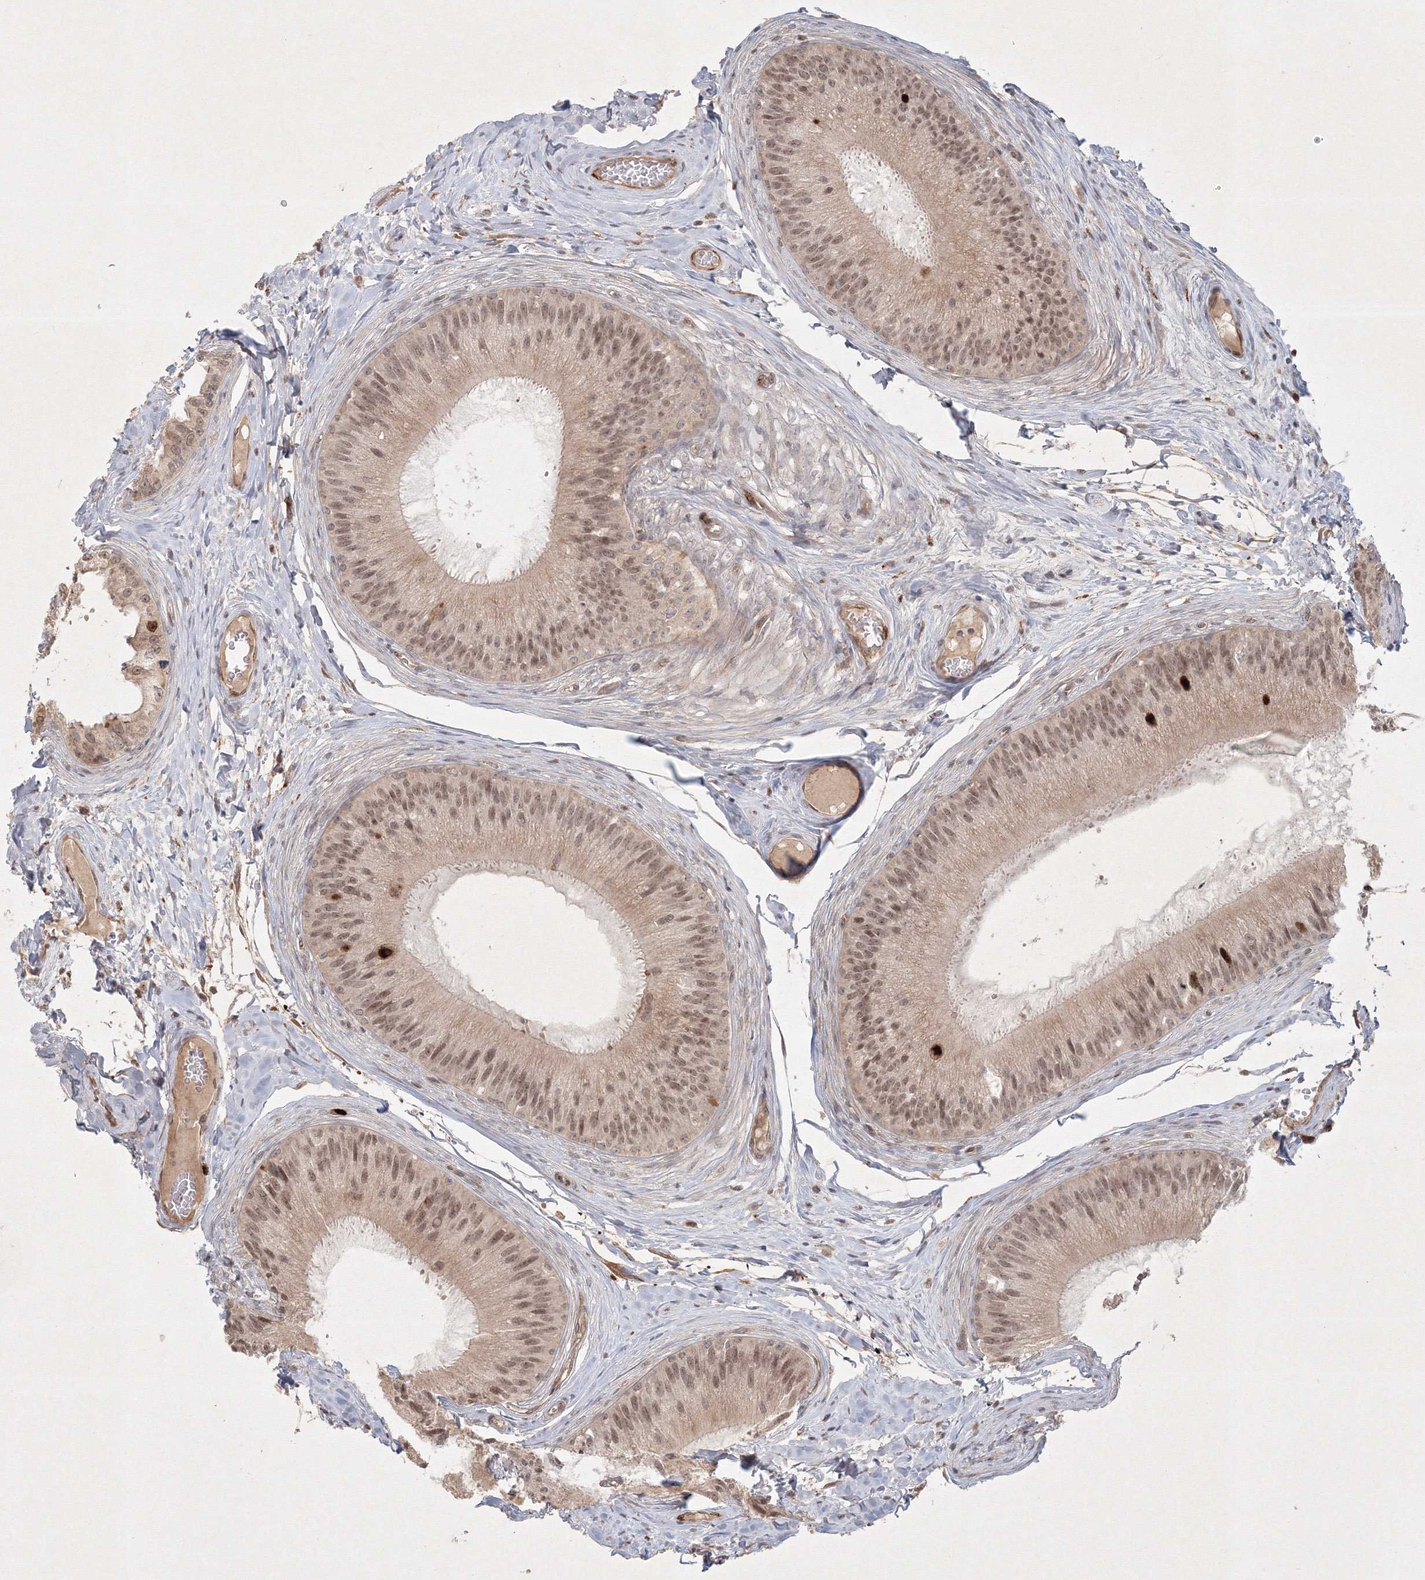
{"staining": {"intensity": "moderate", "quantity": ">75%", "location": "cytoplasmic/membranous,nuclear"}, "tissue": "epididymis", "cell_type": "Glandular cells", "image_type": "normal", "snomed": [{"axis": "morphology", "description": "Normal tissue, NOS"}, {"axis": "topography", "description": "Epididymis"}], "caption": "Immunohistochemistry (IHC) image of unremarkable human epididymis stained for a protein (brown), which exhibits medium levels of moderate cytoplasmic/membranous,nuclear positivity in approximately >75% of glandular cells.", "gene": "KIF20A", "patient": {"sex": "male", "age": 31}}